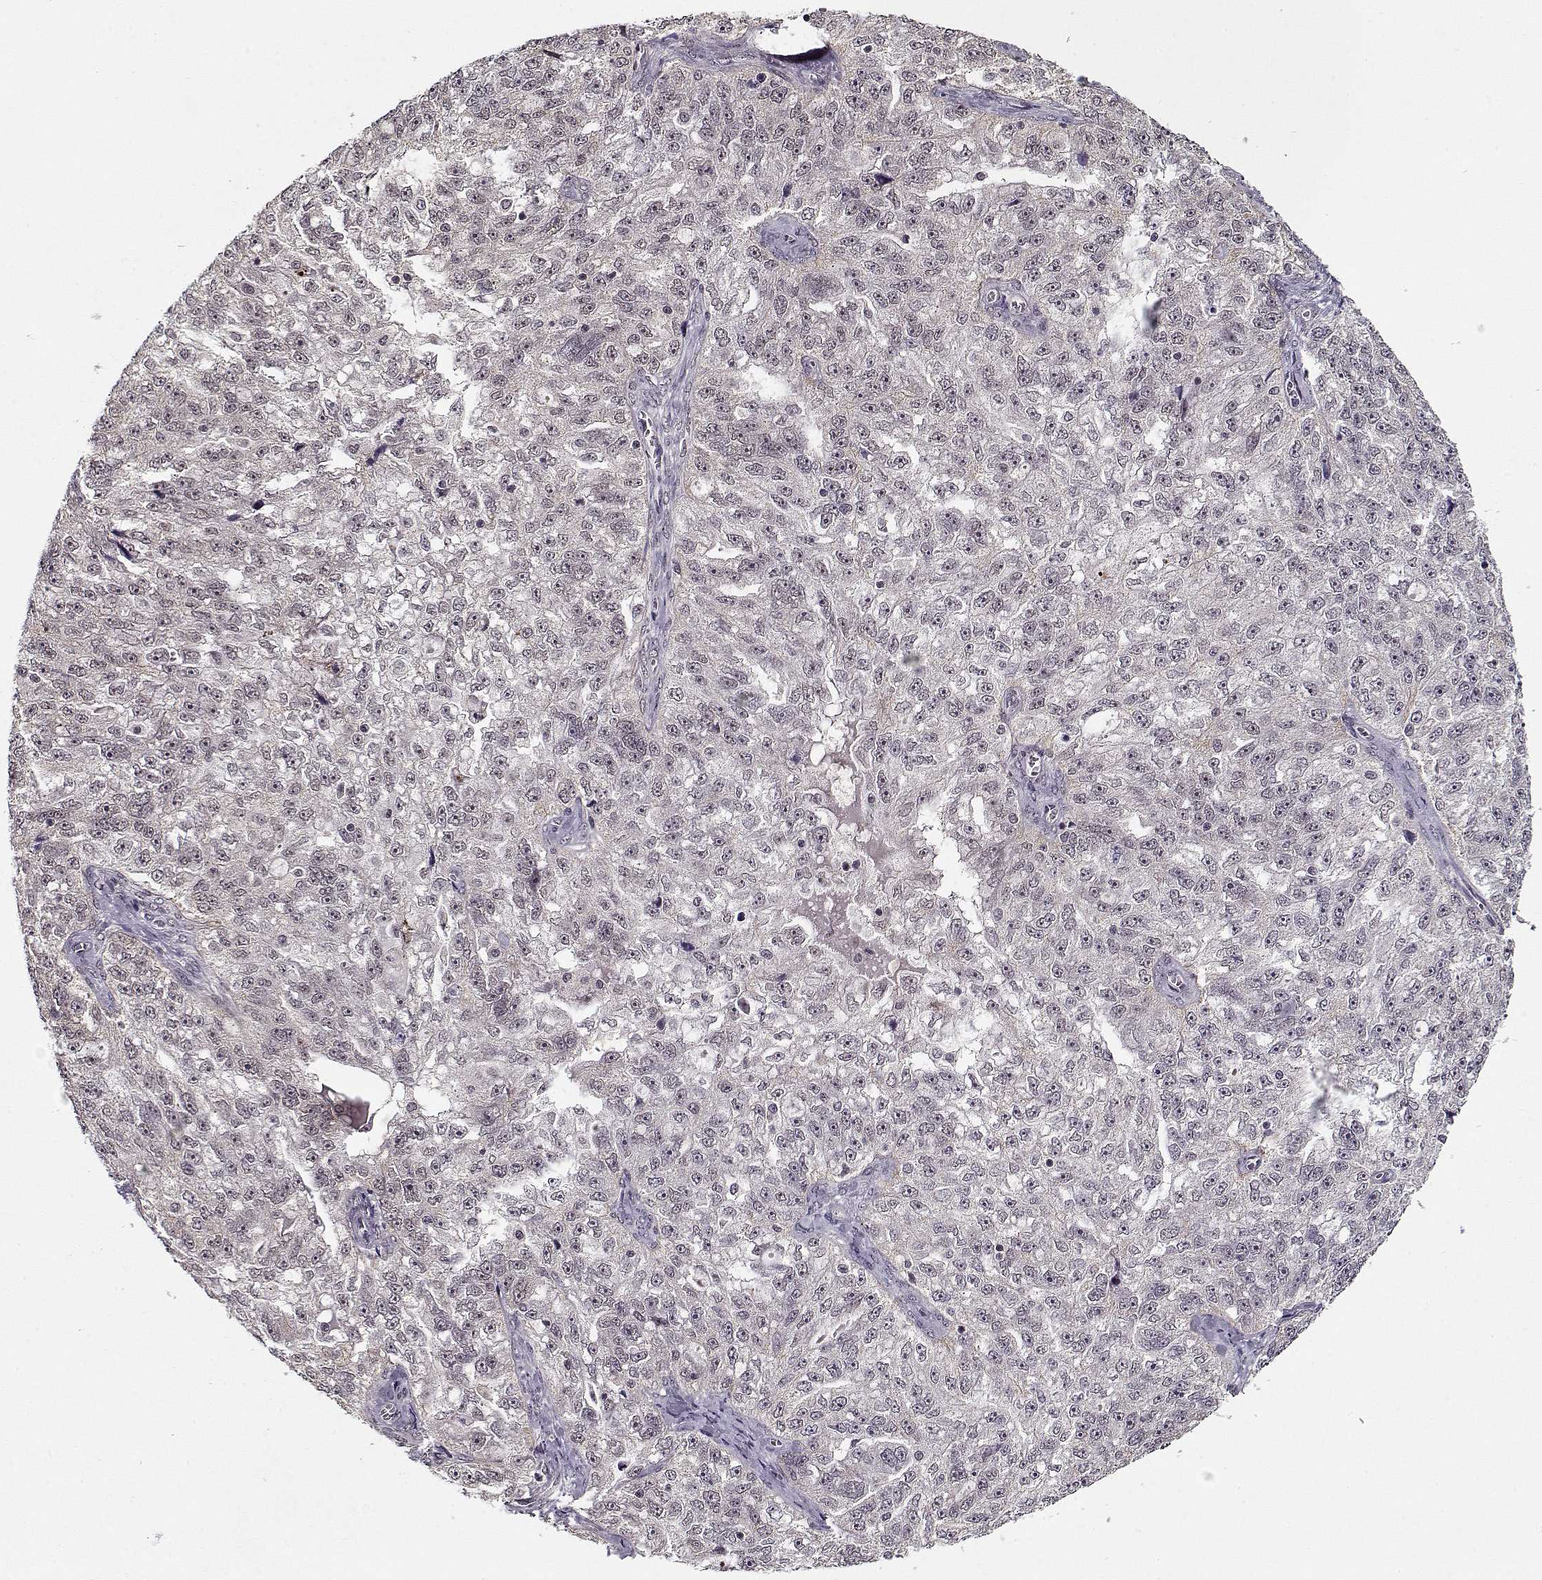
{"staining": {"intensity": "negative", "quantity": "none", "location": "none"}, "tissue": "ovarian cancer", "cell_type": "Tumor cells", "image_type": "cancer", "snomed": [{"axis": "morphology", "description": "Cystadenocarcinoma, serous, NOS"}, {"axis": "topography", "description": "Ovary"}], "caption": "Histopathology image shows no significant protein staining in tumor cells of ovarian cancer (serous cystadenocarcinoma).", "gene": "TESPA1", "patient": {"sex": "female", "age": 51}}